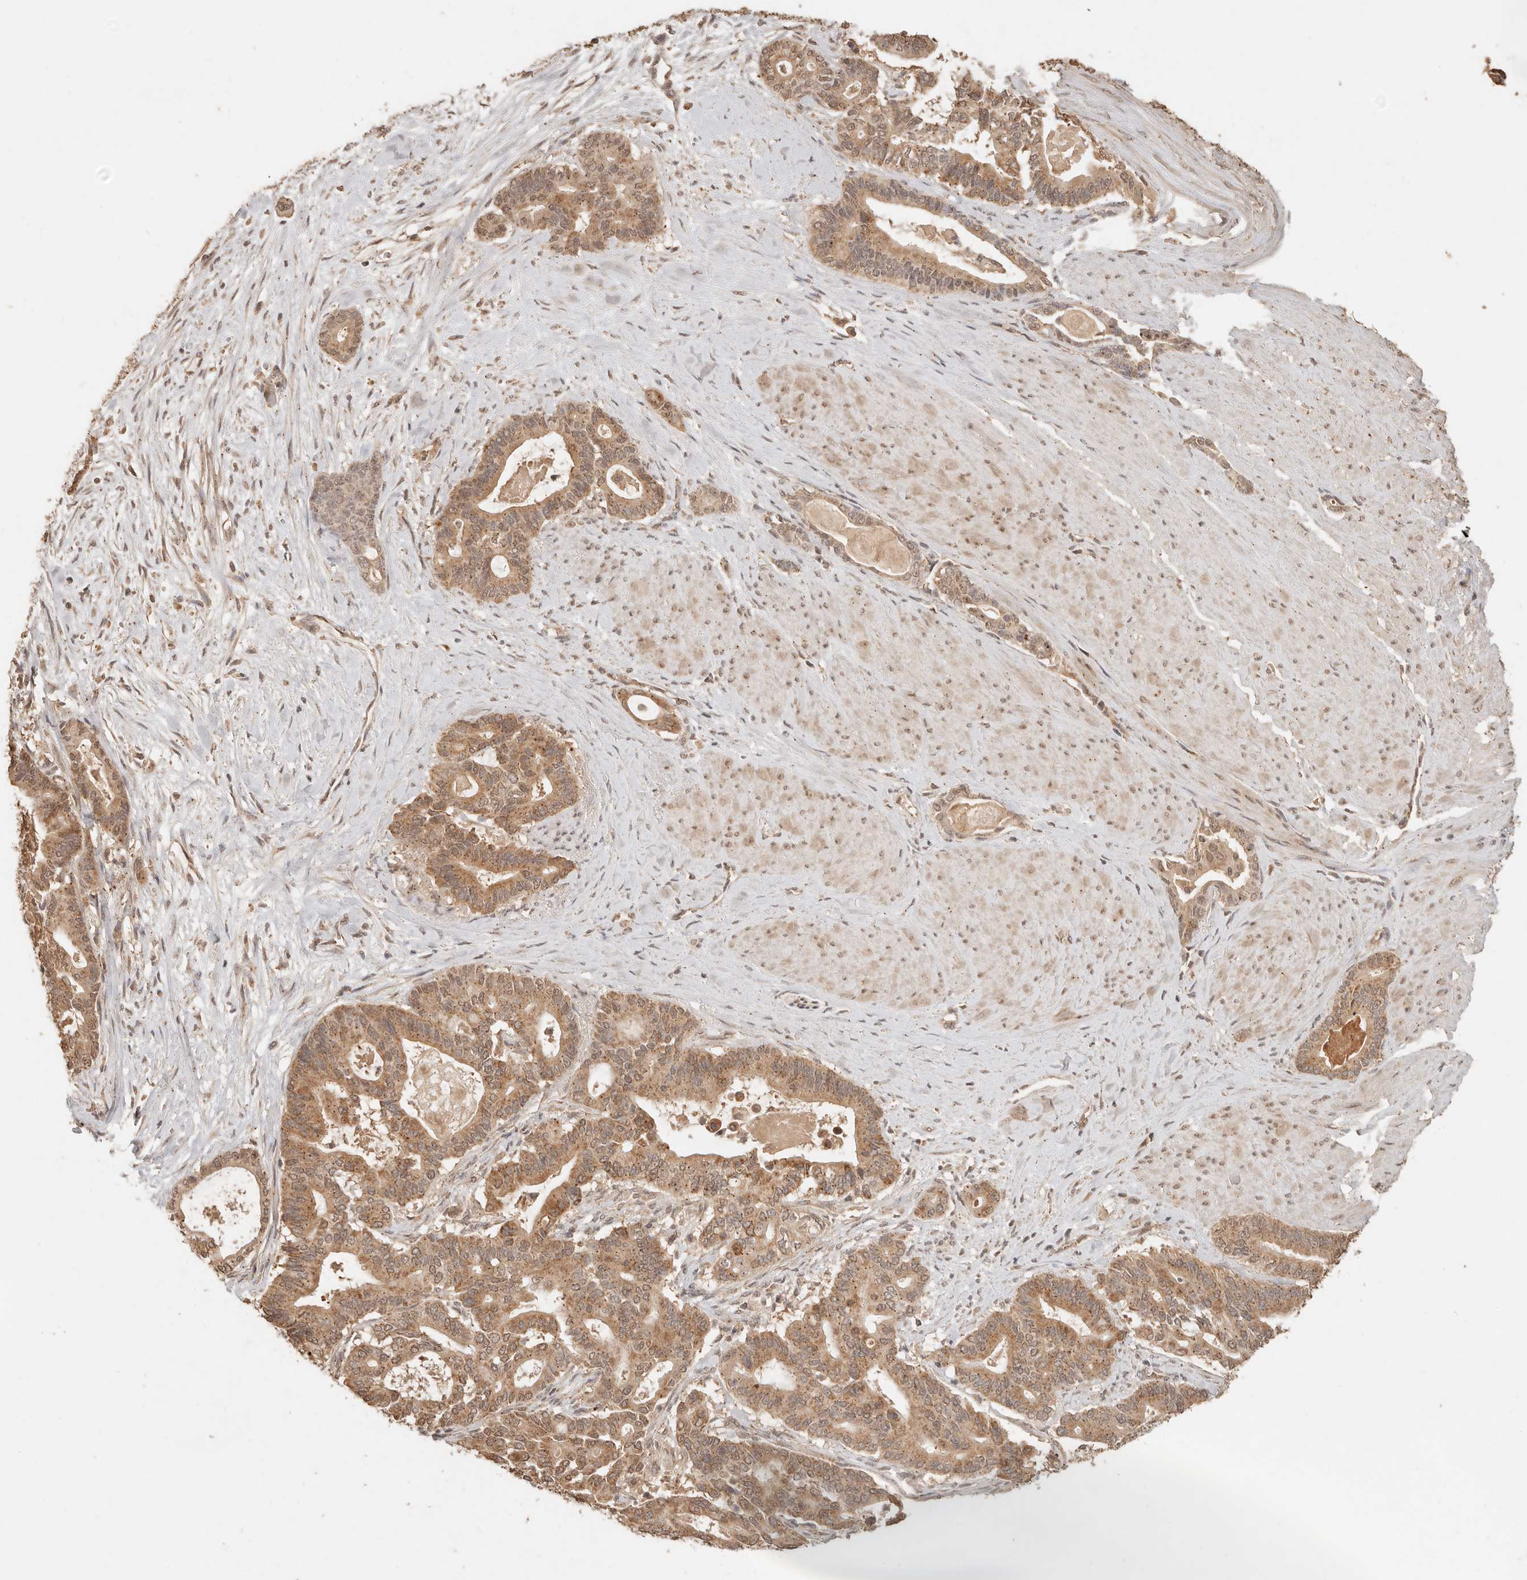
{"staining": {"intensity": "moderate", "quantity": ">75%", "location": "cytoplasmic/membranous"}, "tissue": "pancreatic cancer", "cell_type": "Tumor cells", "image_type": "cancer", "snomed": [{"axis": "morphology", "description": "Adenocarcinoma, NOS"}, {"axis": "topography", "description": "Pancreas"}], "caption": "Immunohistochemical staining of human pancreatic adenocarcinoma shows moderate cytoplasmic/membranous protein positivity in about >75% of tumor cells. (DAB (3,3'-diaminobenzidine) IHC with brightfield microscopy, high magnification).", "gene": "LMO4", "patient": {"sex": "male", "age": 63}}